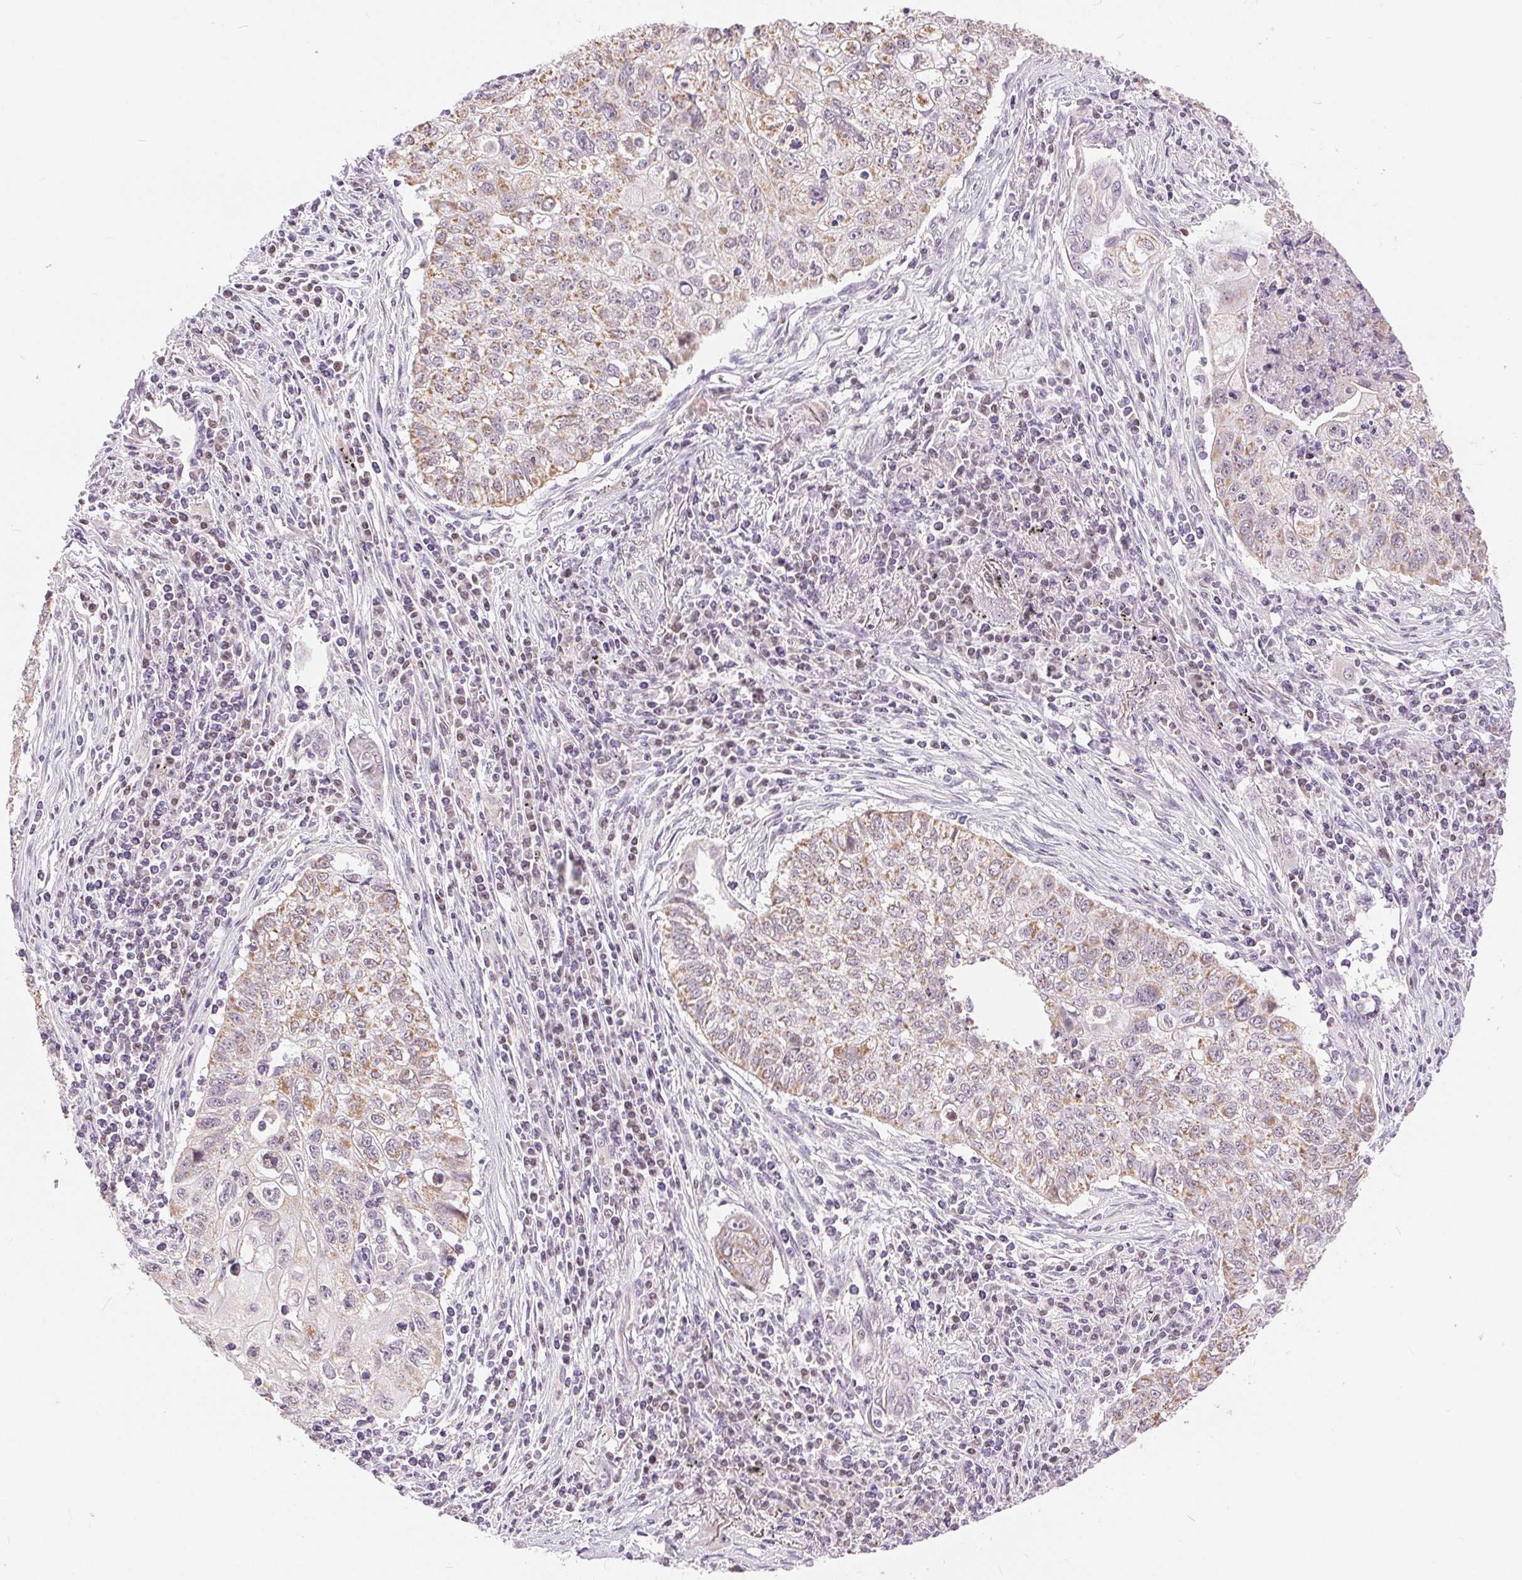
{"staining": {"intensity": "weak", "quantity": ">75%", "location": "cytoplasmic/membranous"}, "tissue": "lung cancer", "cell_type": "Tumor cells", "image_type": "cancer", "snomed": [{"axis": "morphology", "description": "Normal morphology"}, {"axis": "morphology", "description": "Aneuploidy"}, {"axis": "morphology", "description": "Squamous cell carcinoma, NOS"}, {"axis": "topography", "description": "Lymph node"}, {"axis": "topography", "description": "Lung"}], "caption": "Lung cancer stained with a protein marker demonstrates weak staining in tumor cells.", "gene": "POU2F2", "patient": {"sex": "female", "age": 76}}